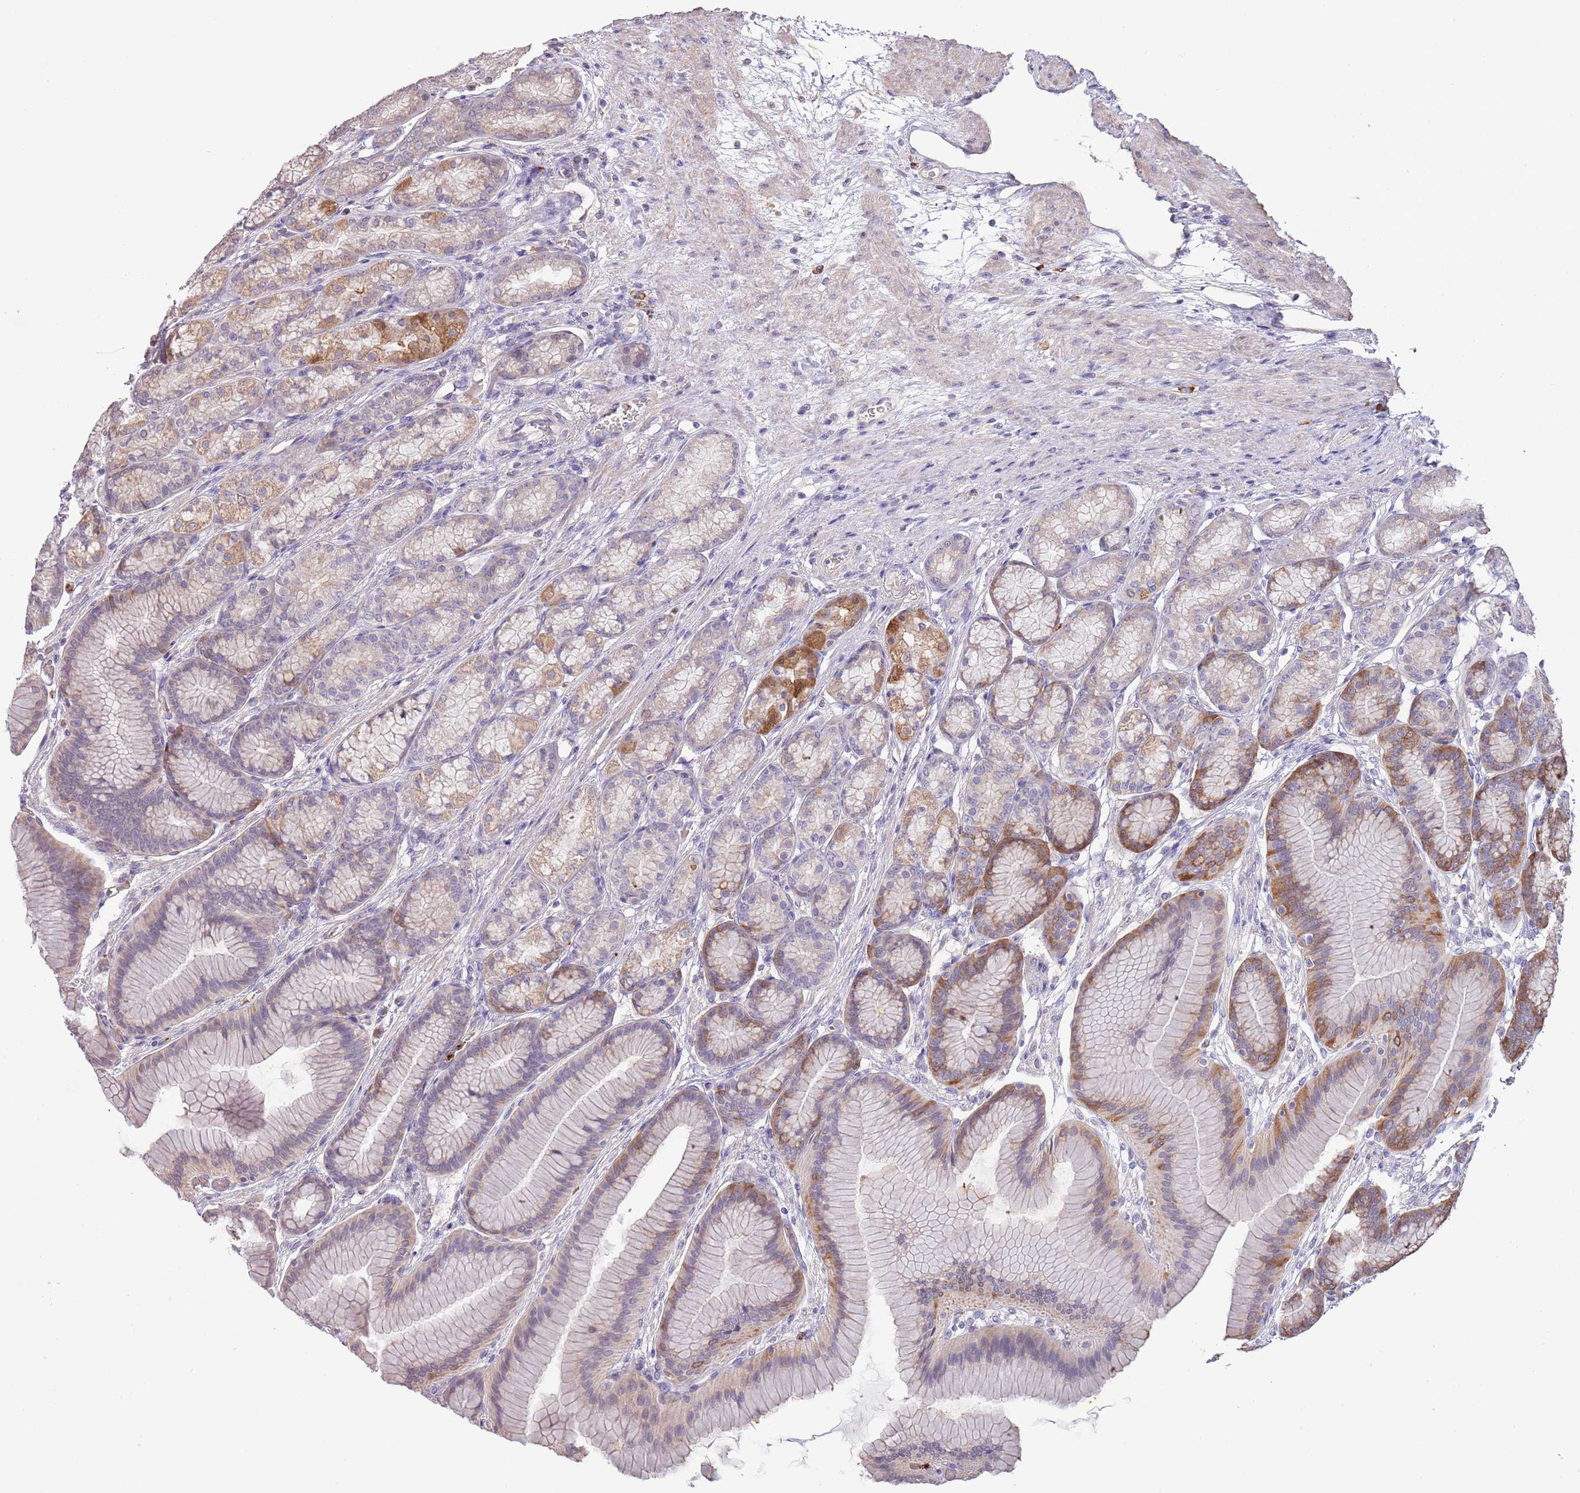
{"staining": {"intensity": "moderate", "quantity": "<25%", "location": "cytoplasmic/membranous"}, "tissue": "stomach", "cell_type": "Glandular cells", "image_type": "normal", "snomed": [{"axis": "morphology", "description": "Normal tissue, NOS"}, {"axis": "morphology", "description": "Adenocarcinoma, NOS"}, {"axis": "morphology", "description": "Adenocarcinoma, High grade"}, {"axis": "topography", "description": "Stomach, upper"}, {"axis": "topography", "description": "Stomach"}], "caption": "A high-resolution histopathology image shows immunohistochemistry staining of benign stomach, which reveals moderate cytoplasmic/membranous positivity in approximately <25% of glandular cells.", "gene": "P2RY13", "patient": {"sex": "female", "age": 65}}